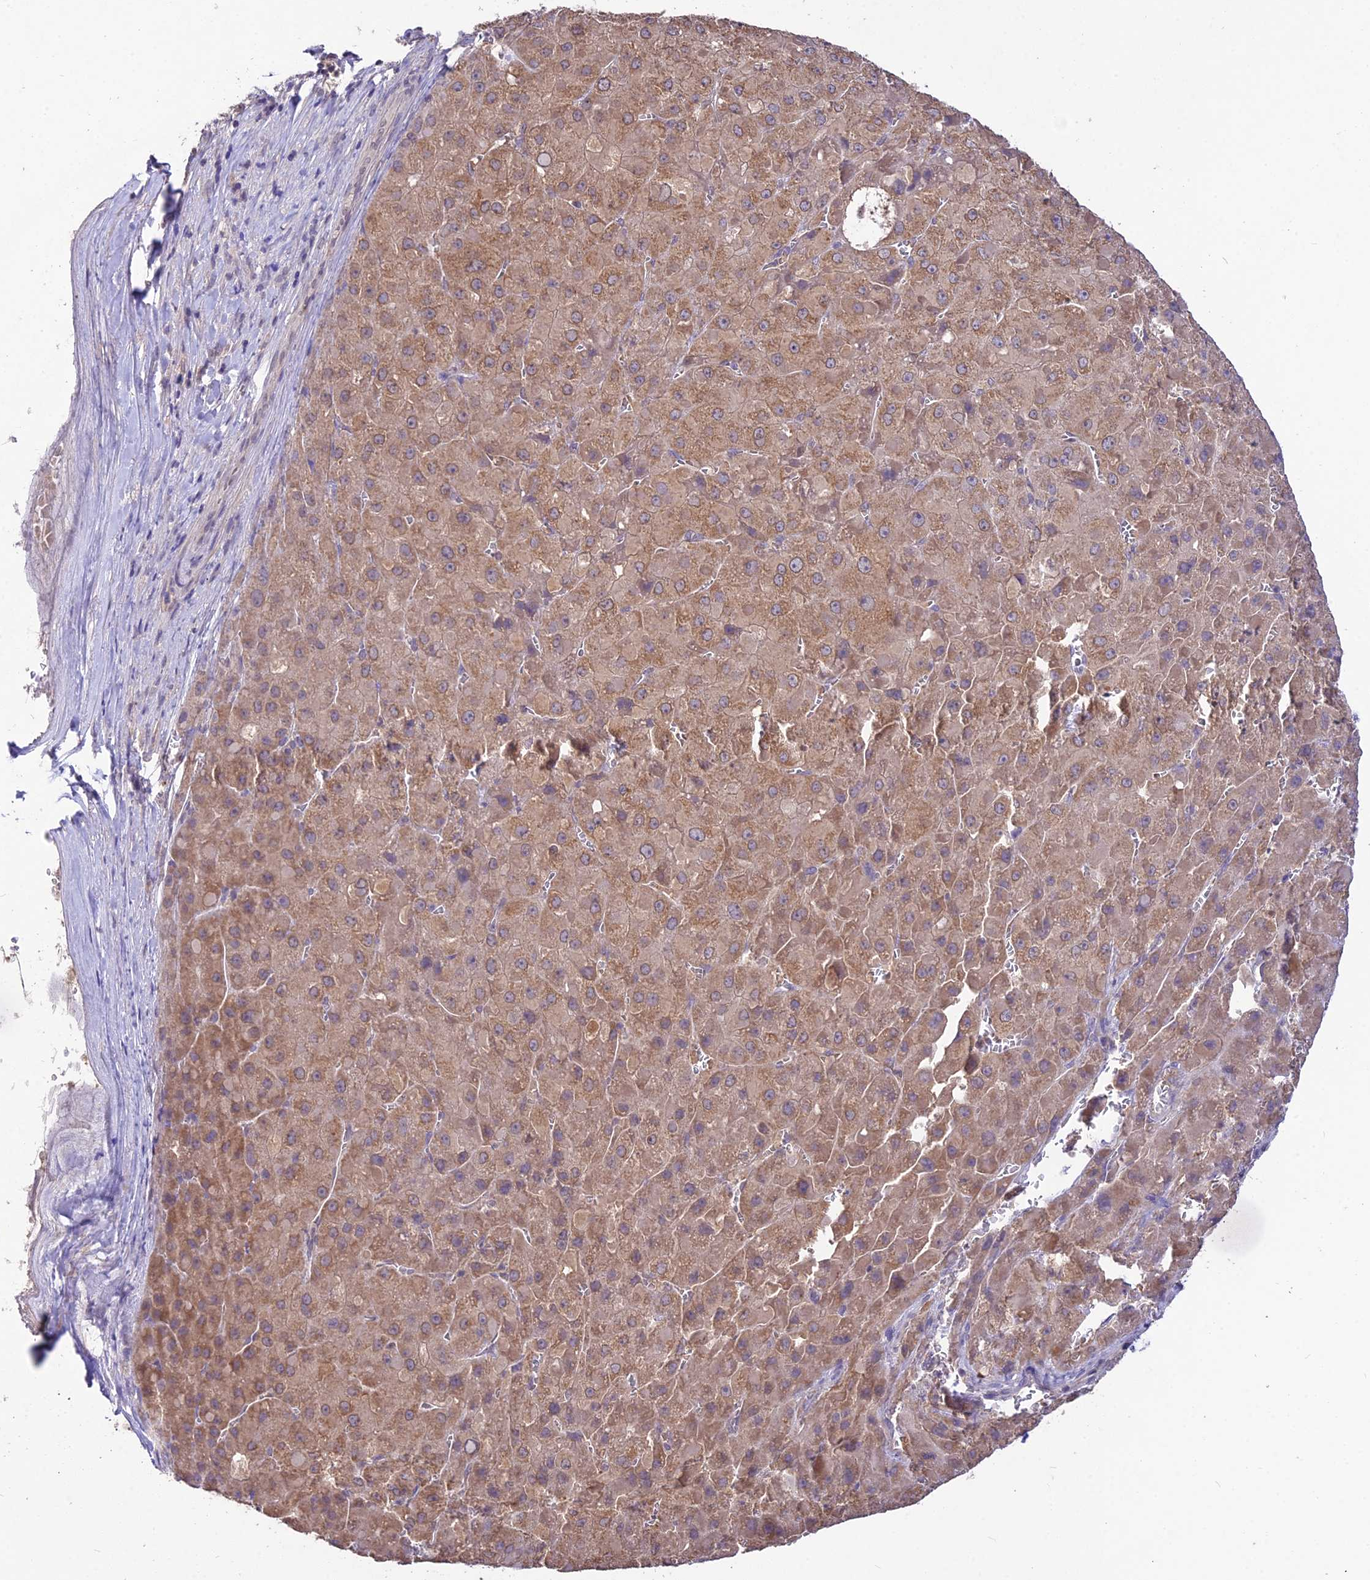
{"staining": {"intensity": "moderate", "quantity": ">75%", "location": "cytoplasmic/membranous"}, "tissue": "liver cancer", "cell_type": "Tumor cells", "image_type": "cancer", "snomed": [{"axis": "morphology", "description": "Carcinoma, Hepatocellular, NOS"}, {"axis": "topography", "description": "Liver"}], "caption": "Immunohistochemical staining of human liver cancer (hepatocellular carcinoma) displays medium levels of moderate cytoplasmic/membranous expression in about >75% of tumor cells.", "gene": "PGK1", "patient": {"sex": "female", "age": 73}}